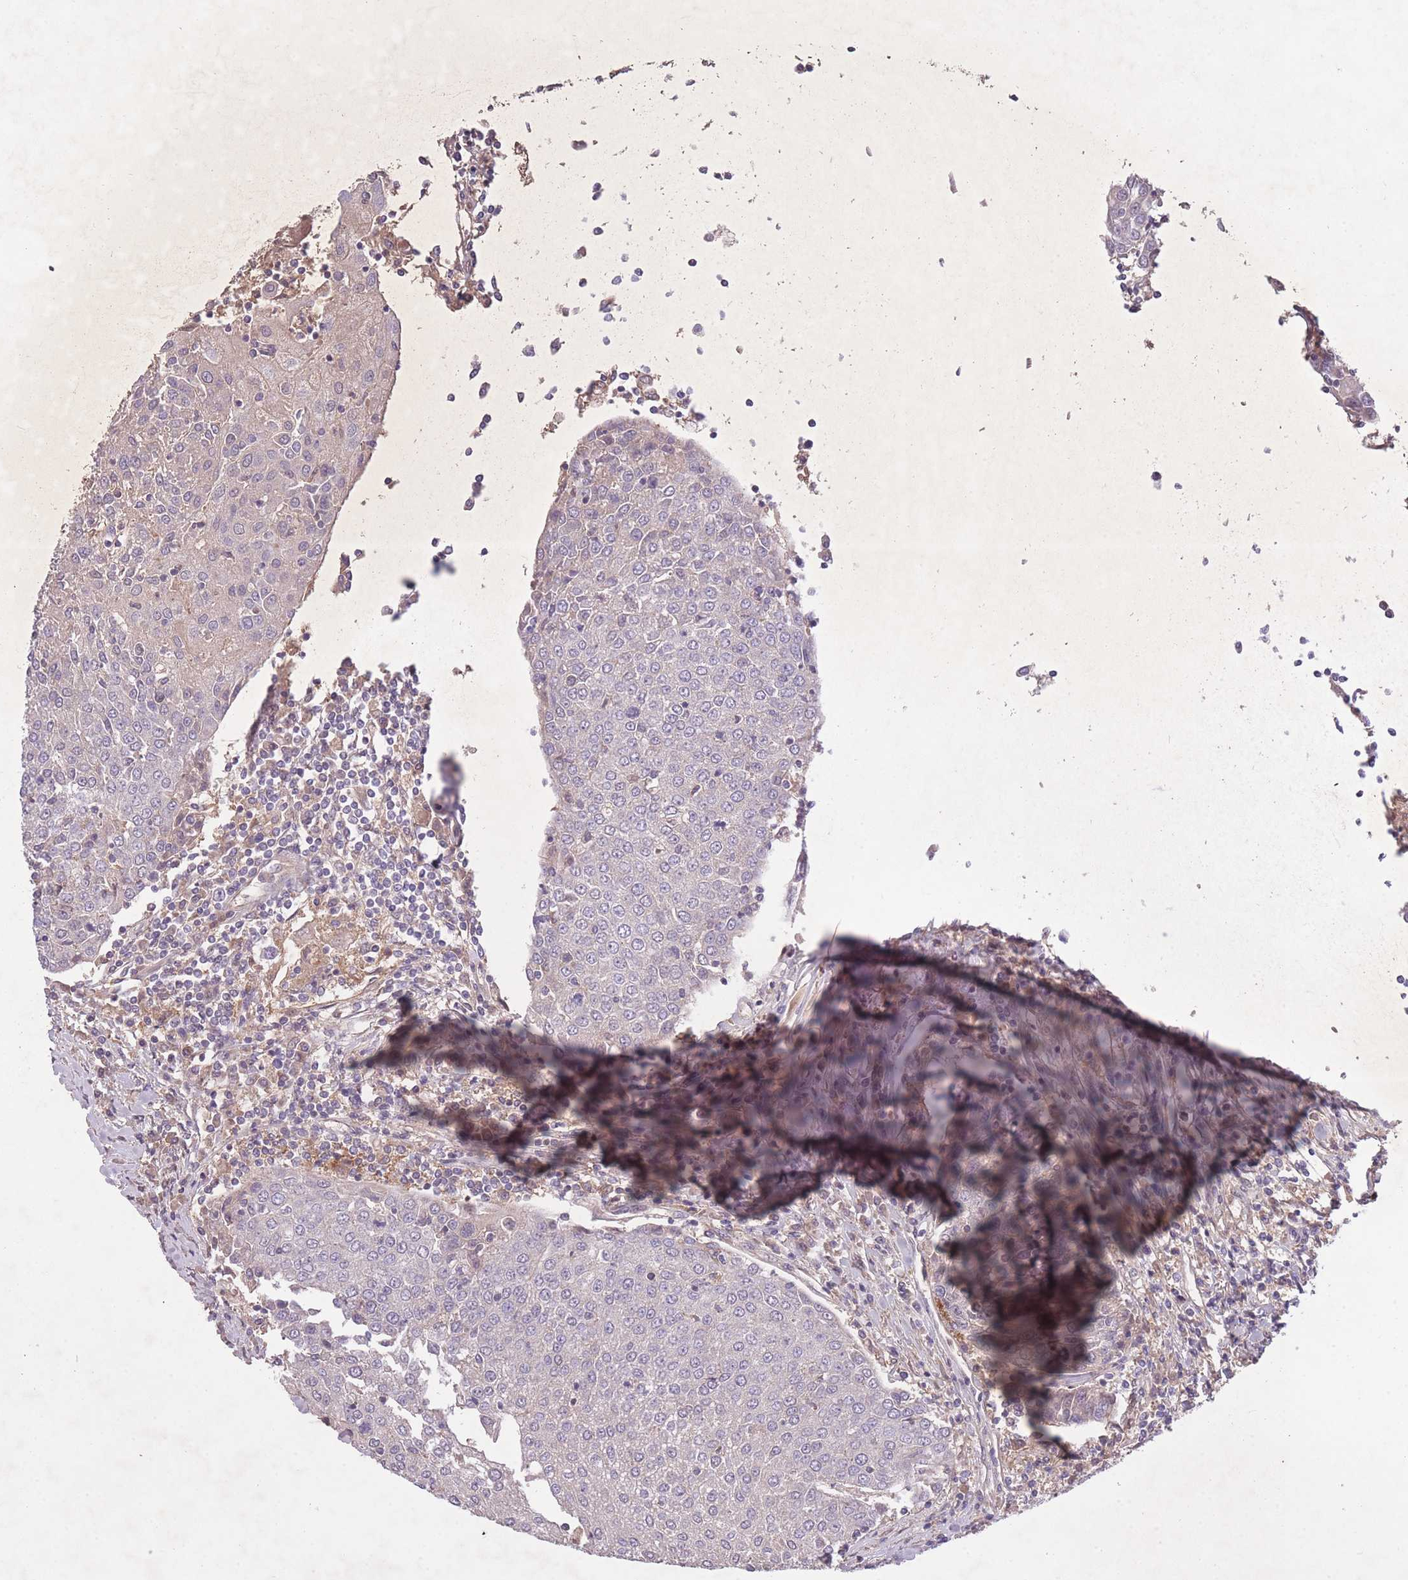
{"staining": {"intensity": "negative", "quantity": "none", "location": "none"}, "tissue": "urothelial cancer", "cell_type": "Tumor cells", "image_type": "cancer", "snomed": [{"axis": "morphology", "description": "Urothelial carcinoma, High grade"}, {"axis": "topography", "description": "Urinary bladder"}], "caption": "Immunohistochemical staining of human high-grade urothelial carcinoma displays no significant staining in tumor cells.", "gene": "OR2V2", "patient": {"sex": "female", "age": 85}}